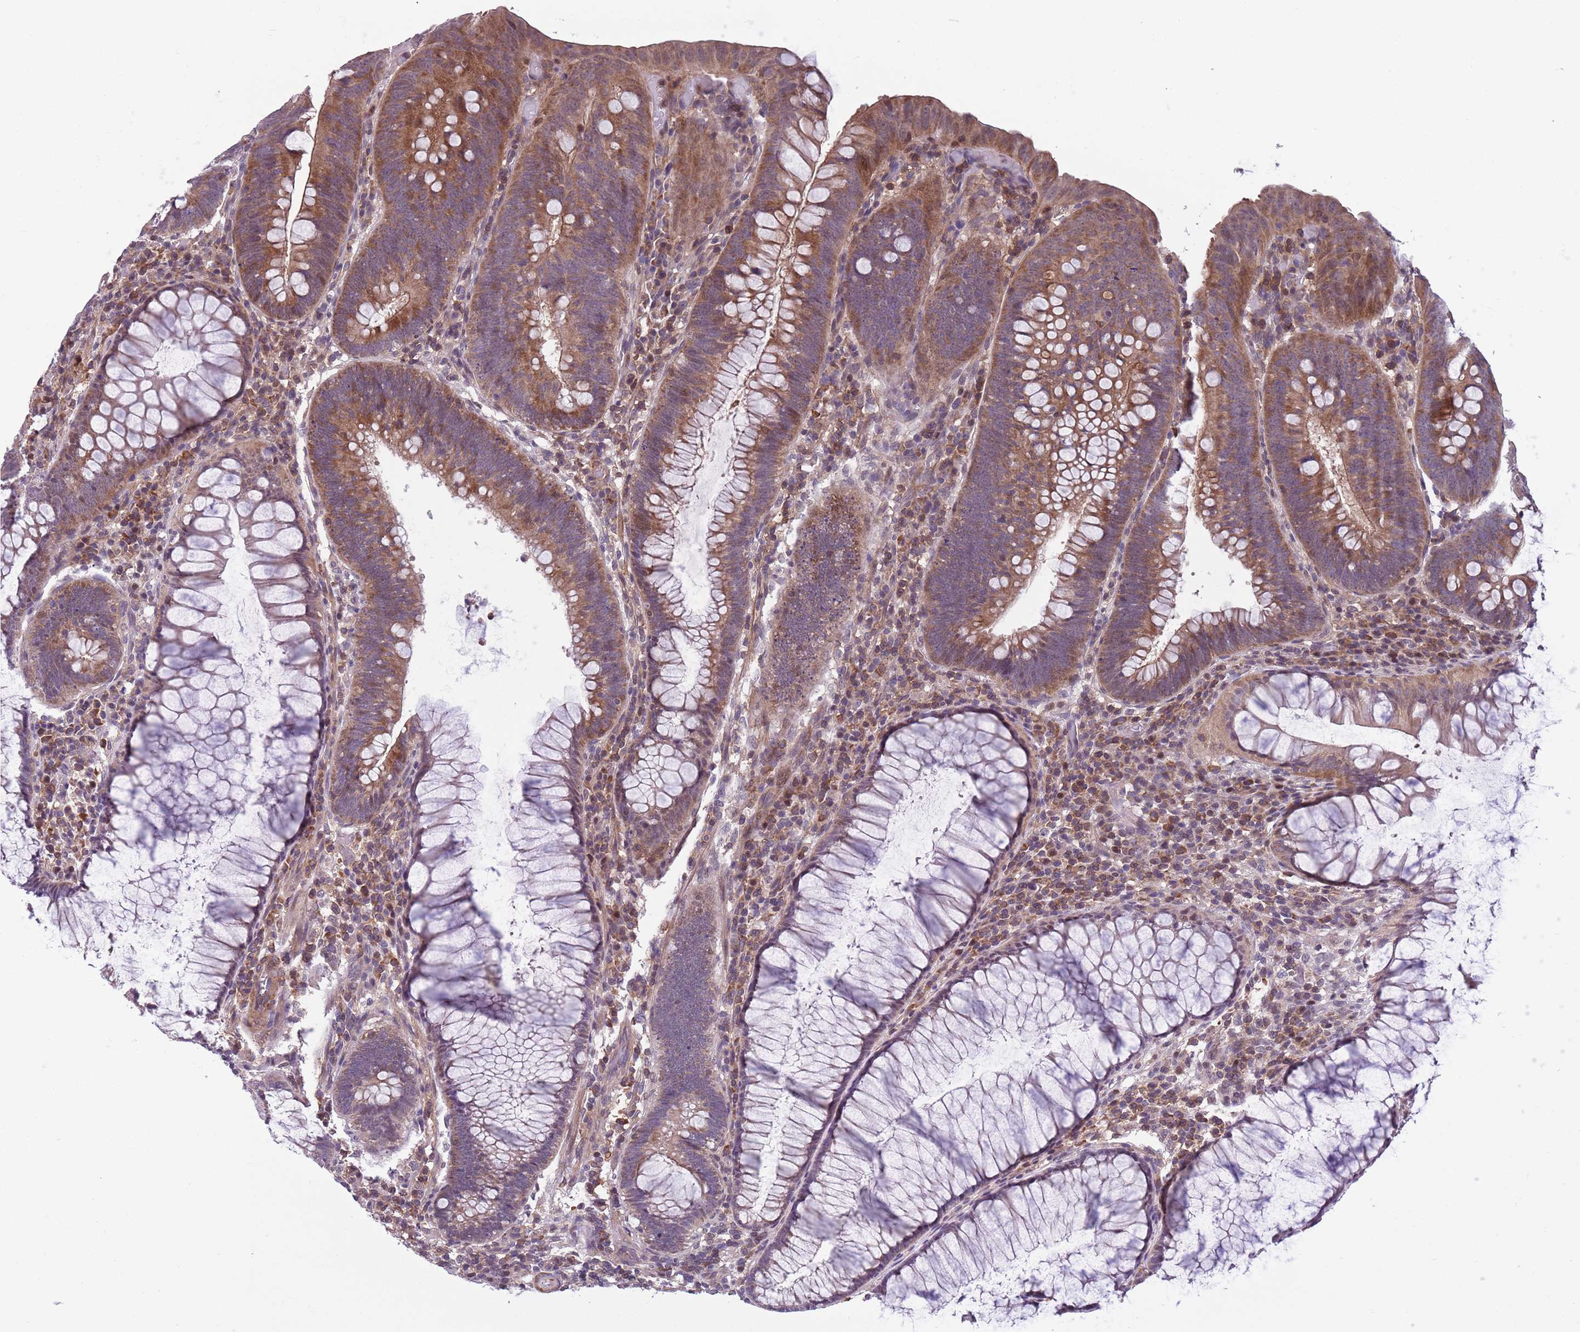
{"staining": {"intensity": "moderate", "quantity": ">75%", "location": "cytoplasmic/membranous"}, "tissue": "colorectal cancer", "cell_type": "Tumor cells", "image_type": "cancer", "snomed": [{"axis": "morphology", "description": "Adenocarcinoma, NOS"}, {"axis": "topography", "description": "Rectum"}], "caption": "The immunohistochemical stain highlights moderate cytoplasmic/membranous expression in tumor cells of colorectal adenocarcinoma tissue. The staining was performed using DAB to visualize the protein expression in brown, while the nuclei were stained in blue with hematoxylin (Magnification: 20x).", "gene": "JAML", "patient": {"sex": "female", "age": 75}}